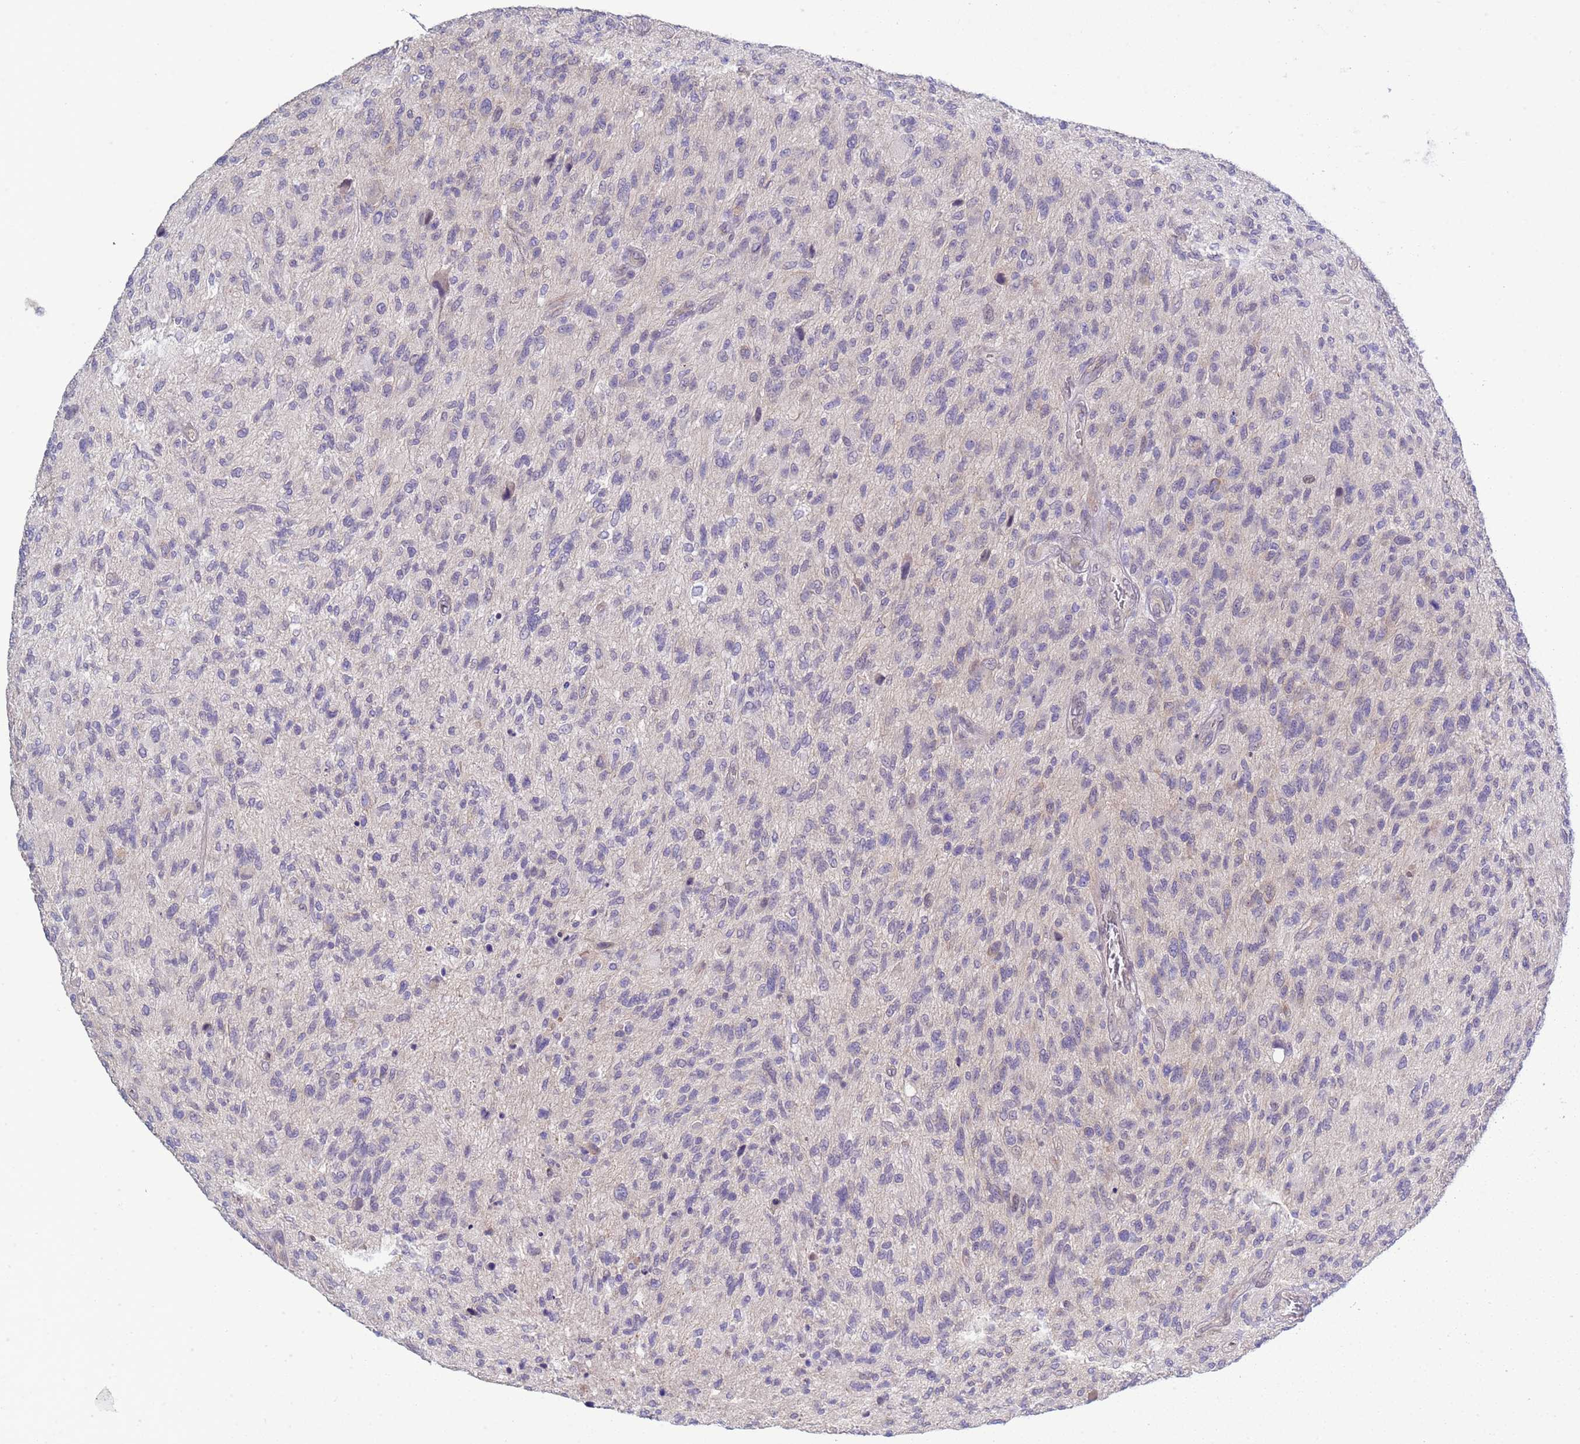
{"staining": {"intensity": "negative", "quantity": "none", "location": "none"}, "tissue": "glioma", "cell_type": "Tumor cells", "image_type": "cancer", "snomed": [{"axis": "morphology", "description": "Glioma, malignant, High grade"}, {"axis": "topography", "description": "Brain"}], "caption": "High-grade glioma (malignant) stained for a protein using immunohistochemistry (IHC) reveals no positivity tumor cells.", "gene": "TRMT10A", "patient": {"sex": "male", "age": 47}}